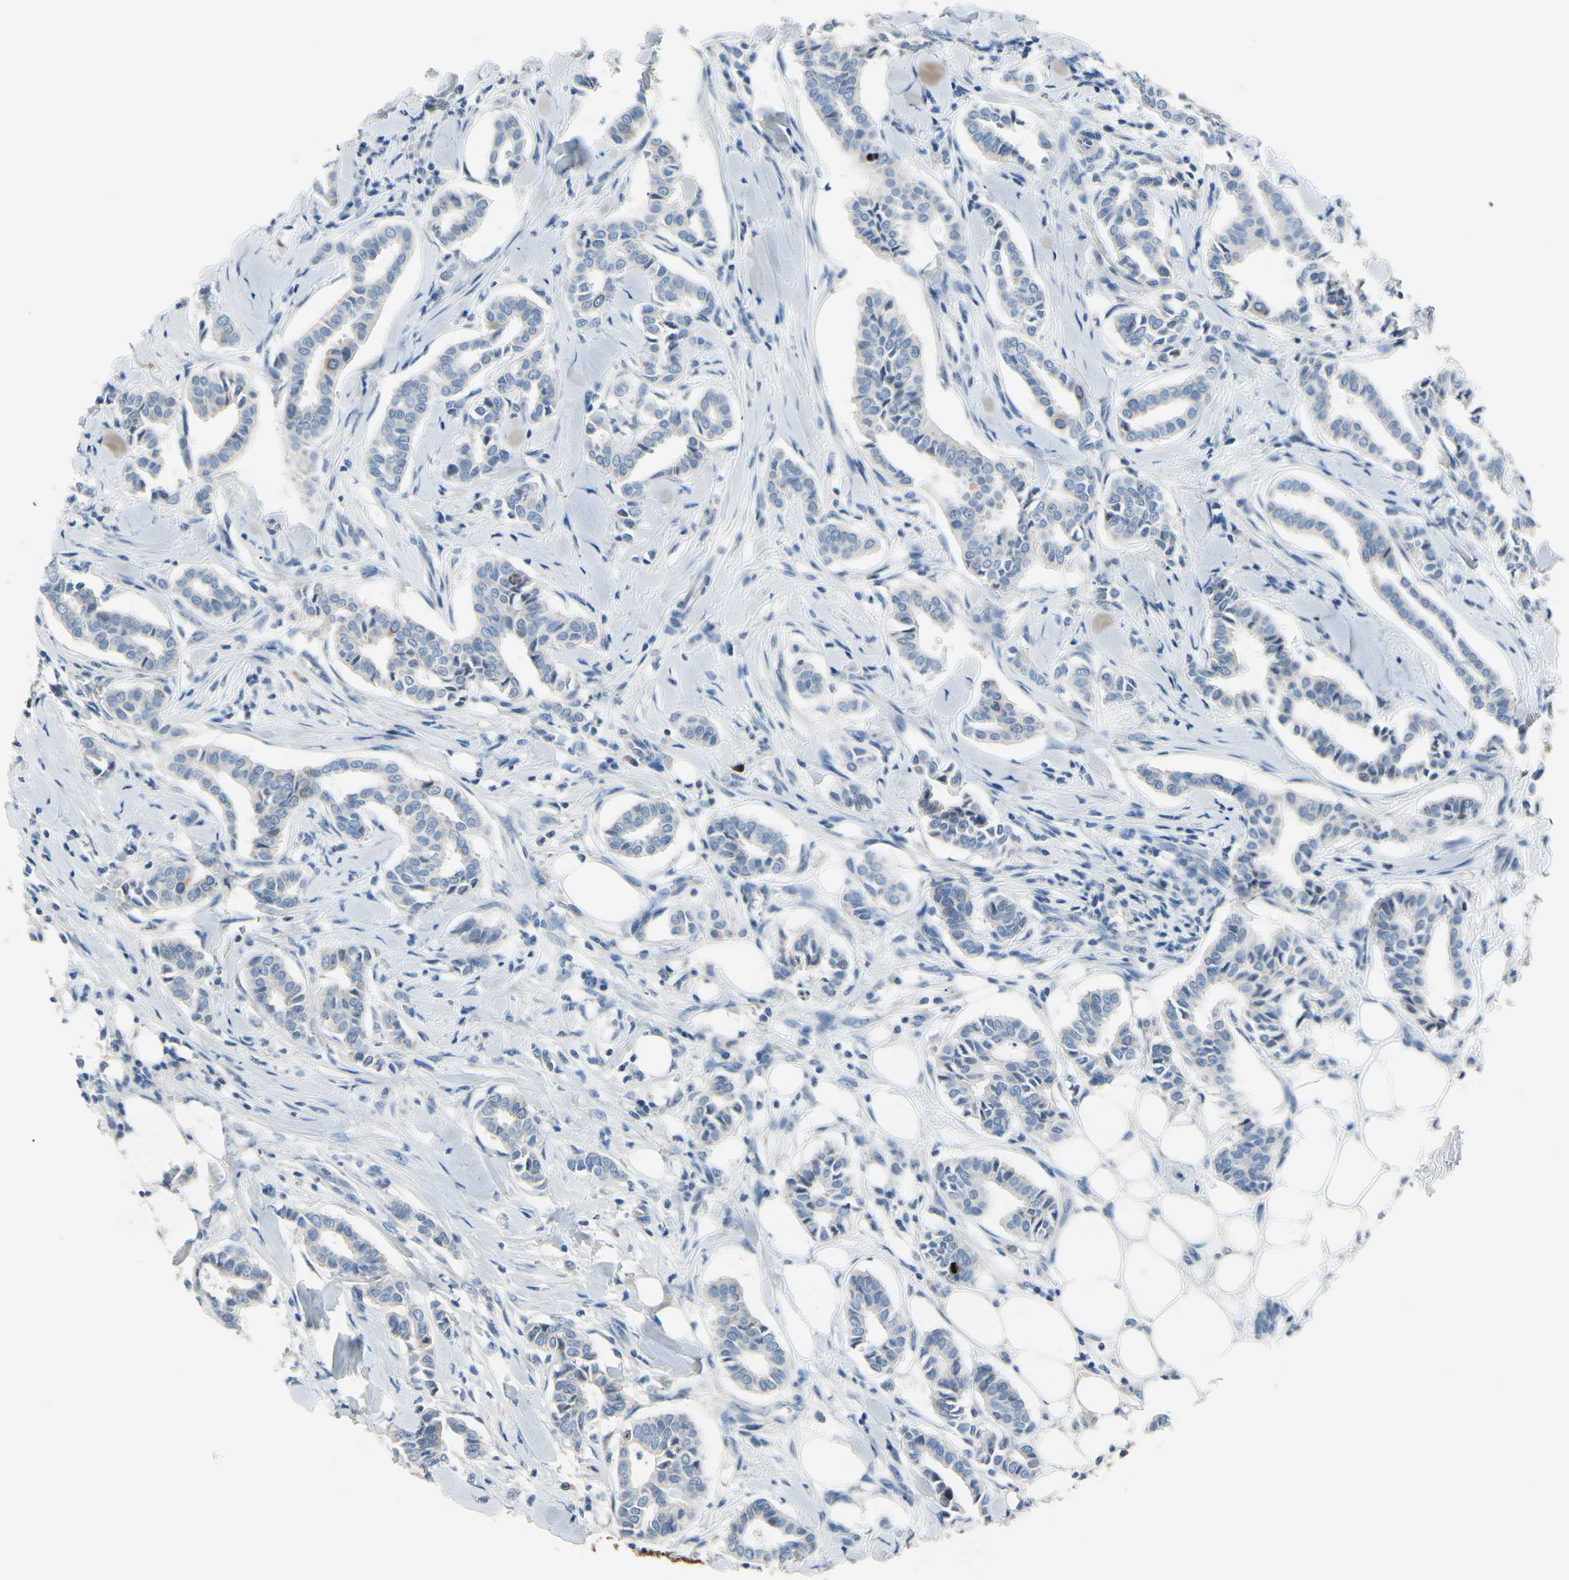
{"staining": {"intensity": "negative", "quantity": "none", "location": "none"}, "tissue": "head and neck cancer", "cell_type": "Tumor cells", "image_type": "cancer", "snomed": [{"axis": "morphology", "description": "Adenocarcinoma, NOS"}, {"axis": "topography", "description": "Salivary gland"}, {"axis": "topography", "description": "Head-Neck"}], "caption": "This is an immunohistochemistry (IHC) micrograph of human adenocarcinoma (head and neck). There is no positivity in tumor cells.", "gene": "CKAP2", "patient": {"sex": "female", "age": 59}}